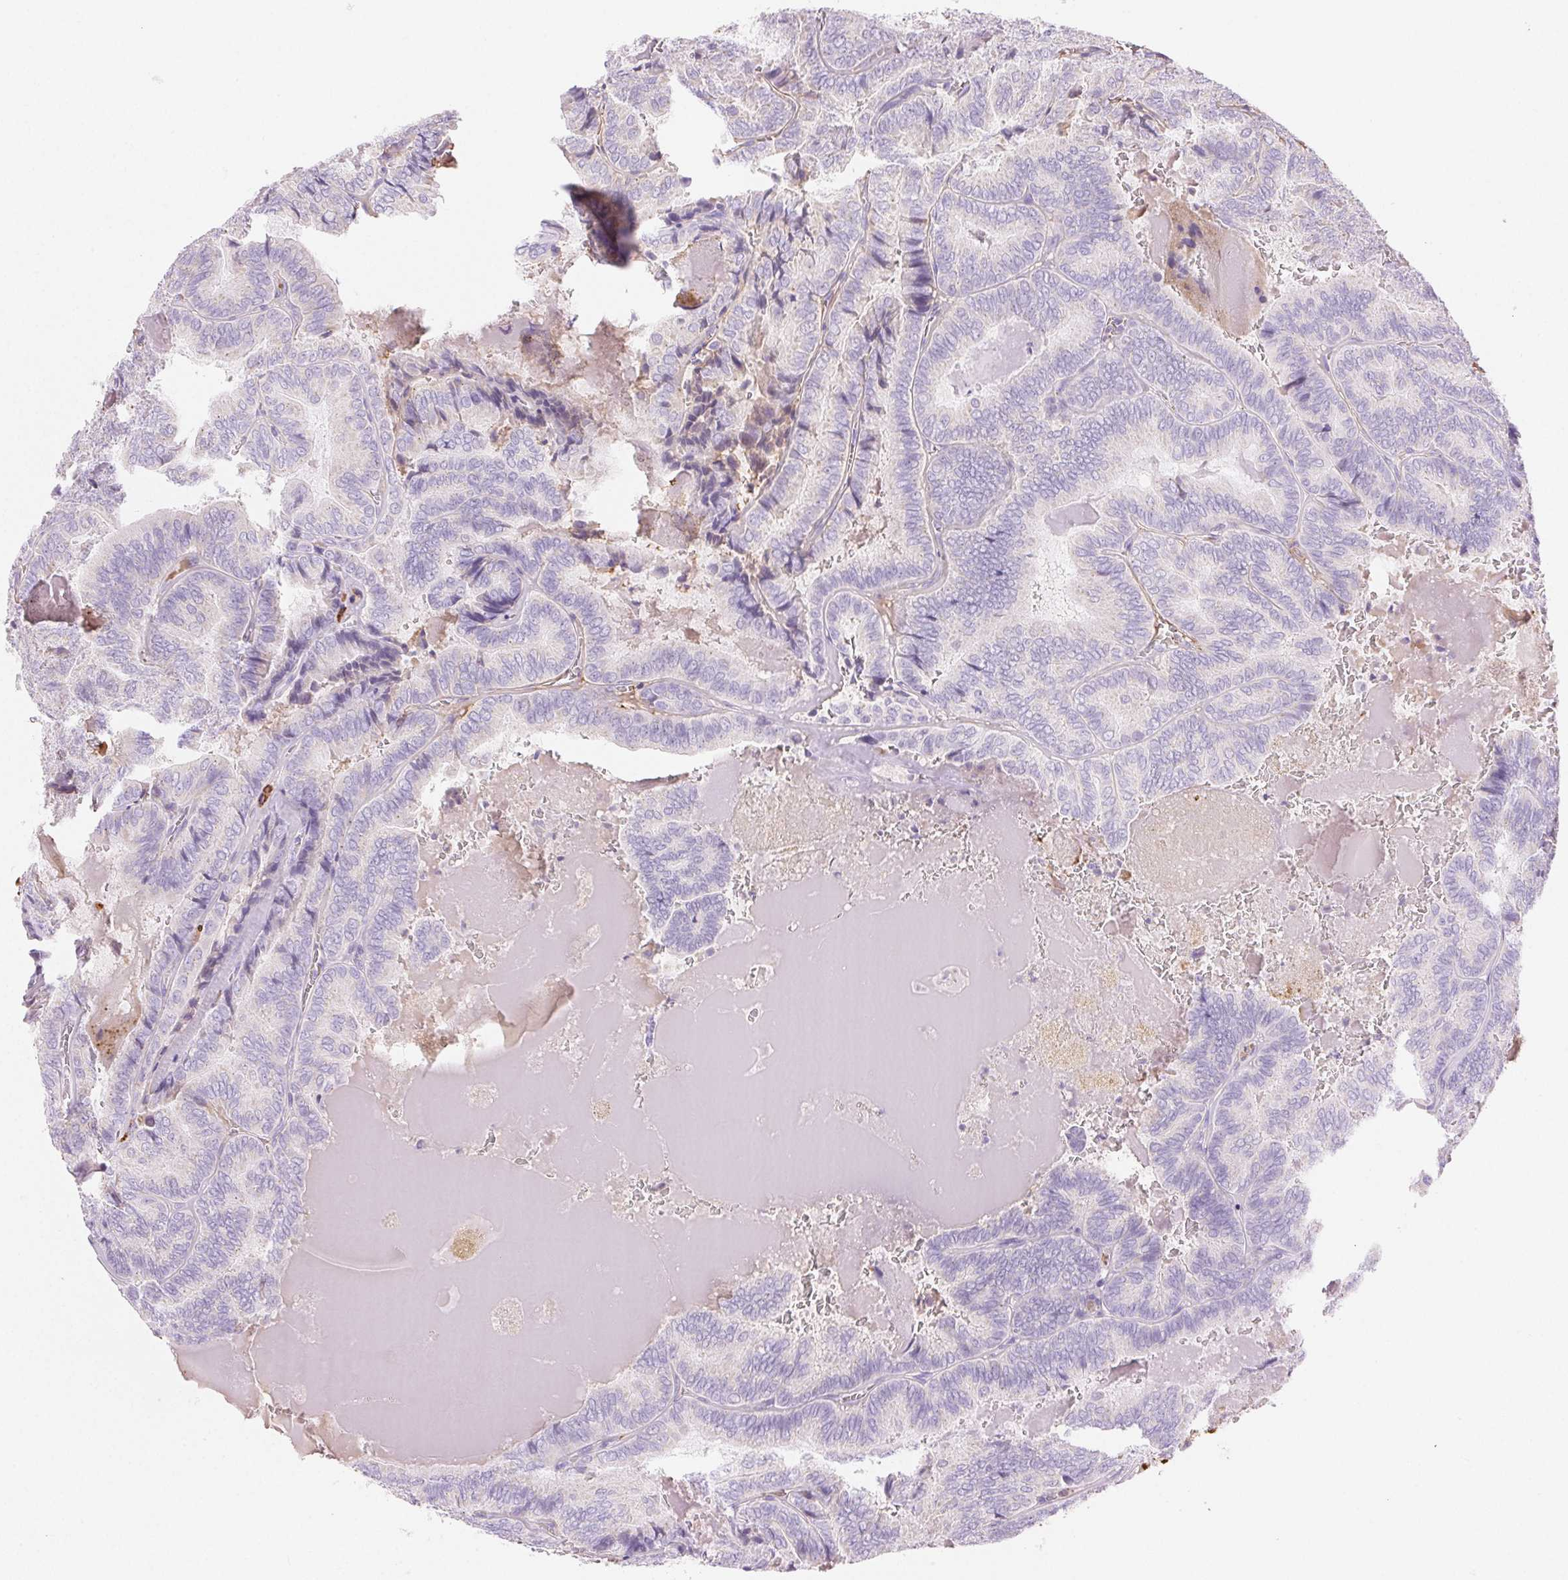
{"staining": {"intensity": "negative", "quantity": "none", "location": "none"}, "tissue": "thyroid cancer", "cell_type": "Tumor cells", "image_type": "cancer", "snomed": [{"axis": "morphology", "description": "Papillary adenocarcinoma, NOS"}, {"axis": "topography", "description": "Thyroid gland"}], "caption": "This is a photomicrograph of immunohistochemistry staining of thyroid cancer (papillary adenocarcinoma), which shows no positivity in tumor cells.", "gene": "FGA", "patient": {"sex": "female", "age": 75}}